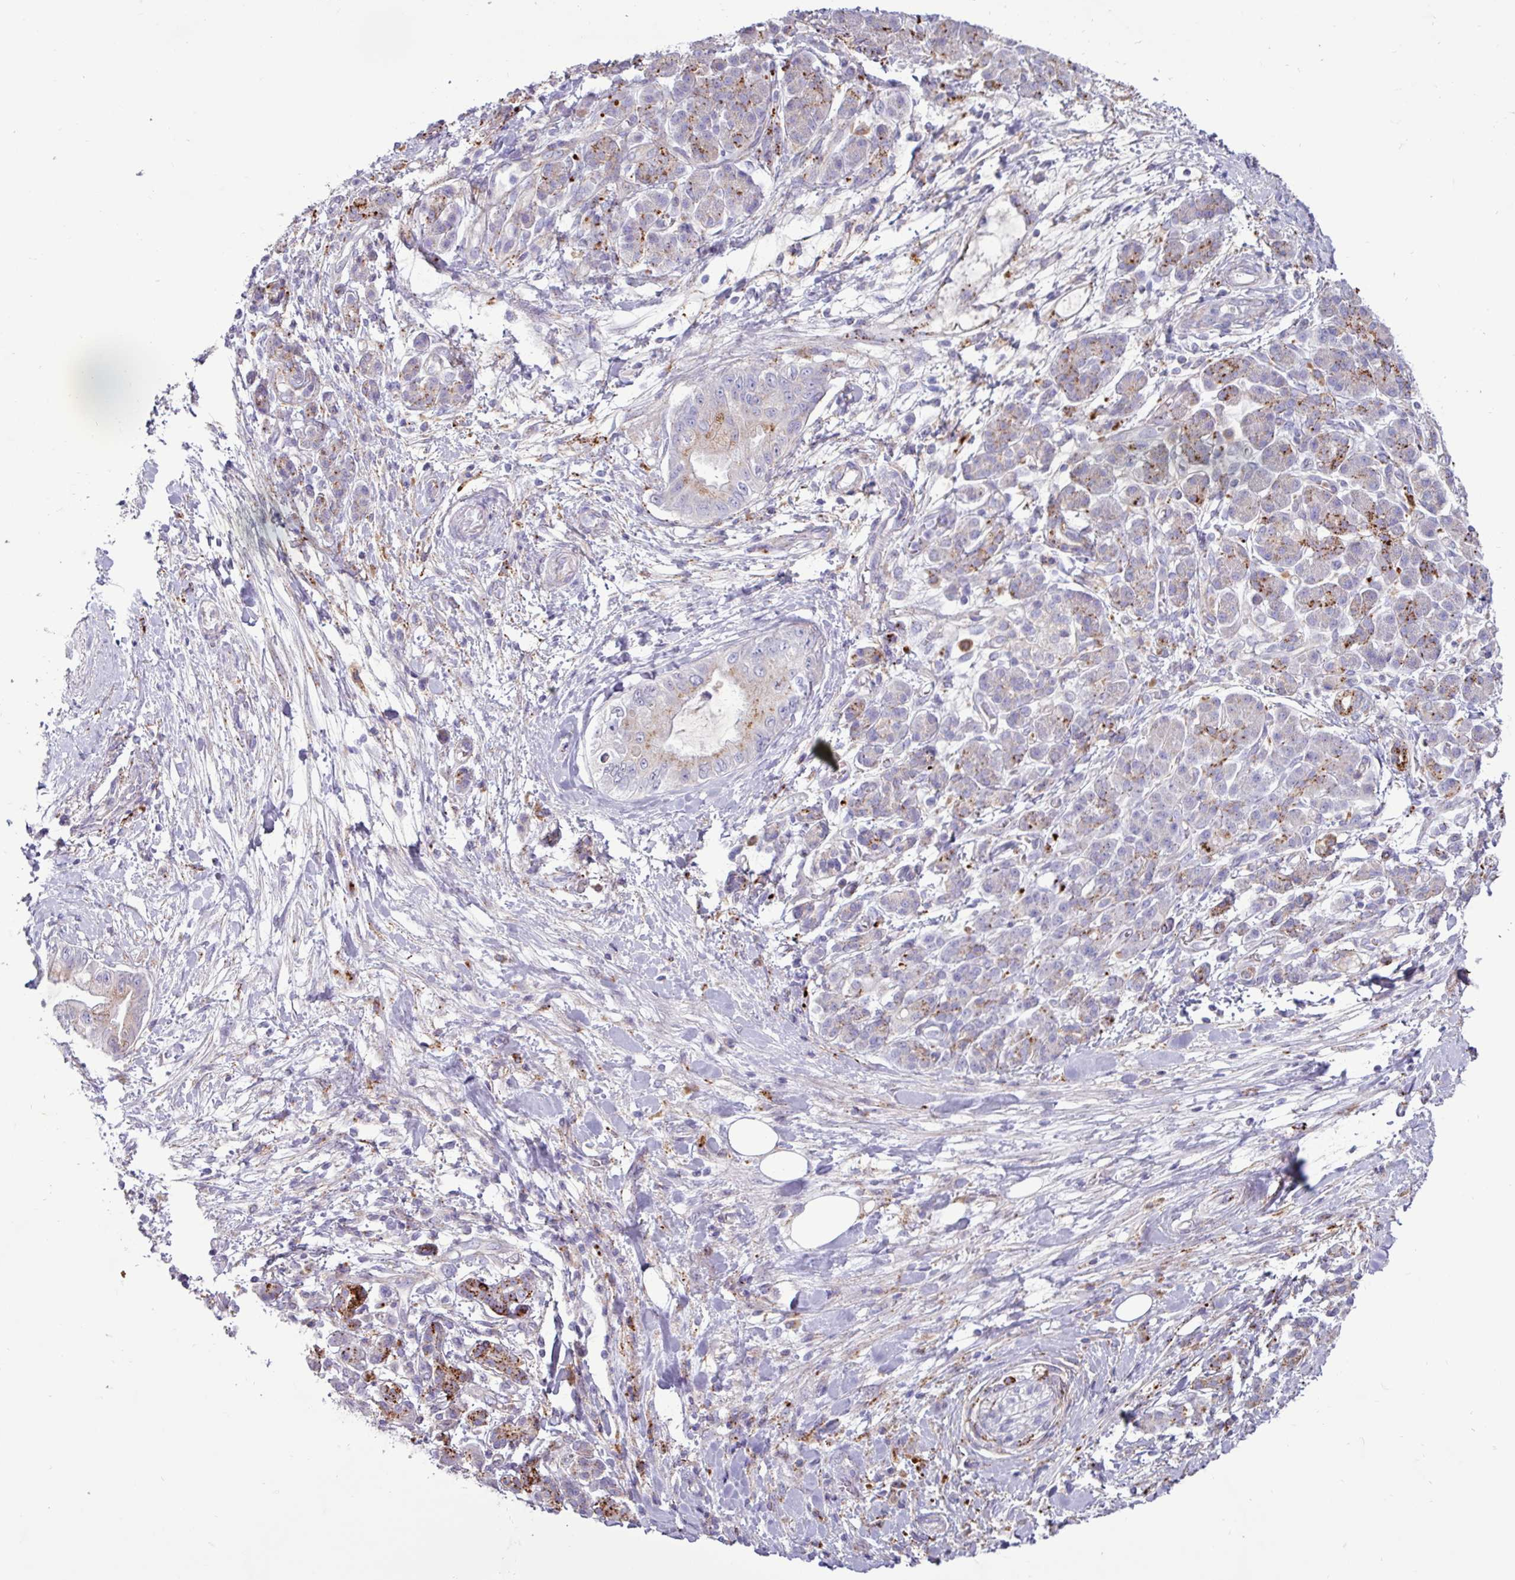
{"staining": {"intensity": "weak", "quantity": "25%-75%", "location": "cytoplasmic/membranous"}, "tissue": "pancreatic cancer", "cell_type": "Tumor cells", "image_type": "cancer", "snomed": [{"axis": "morphology", "description": "Adenocarcinoma, NOS"}, {"axis": "topography", "description": "Pancreas"}], "caption": "Protein expression by immunohistochemistry (IHC) displays weak cytoplasmic/membranous positivity in approximately 25%-75% of tumor cells in pancreatic cancer (adenocarcinoma).", "gene": "AMIGO2", "patient": {"sex": "male", "age": 48}}